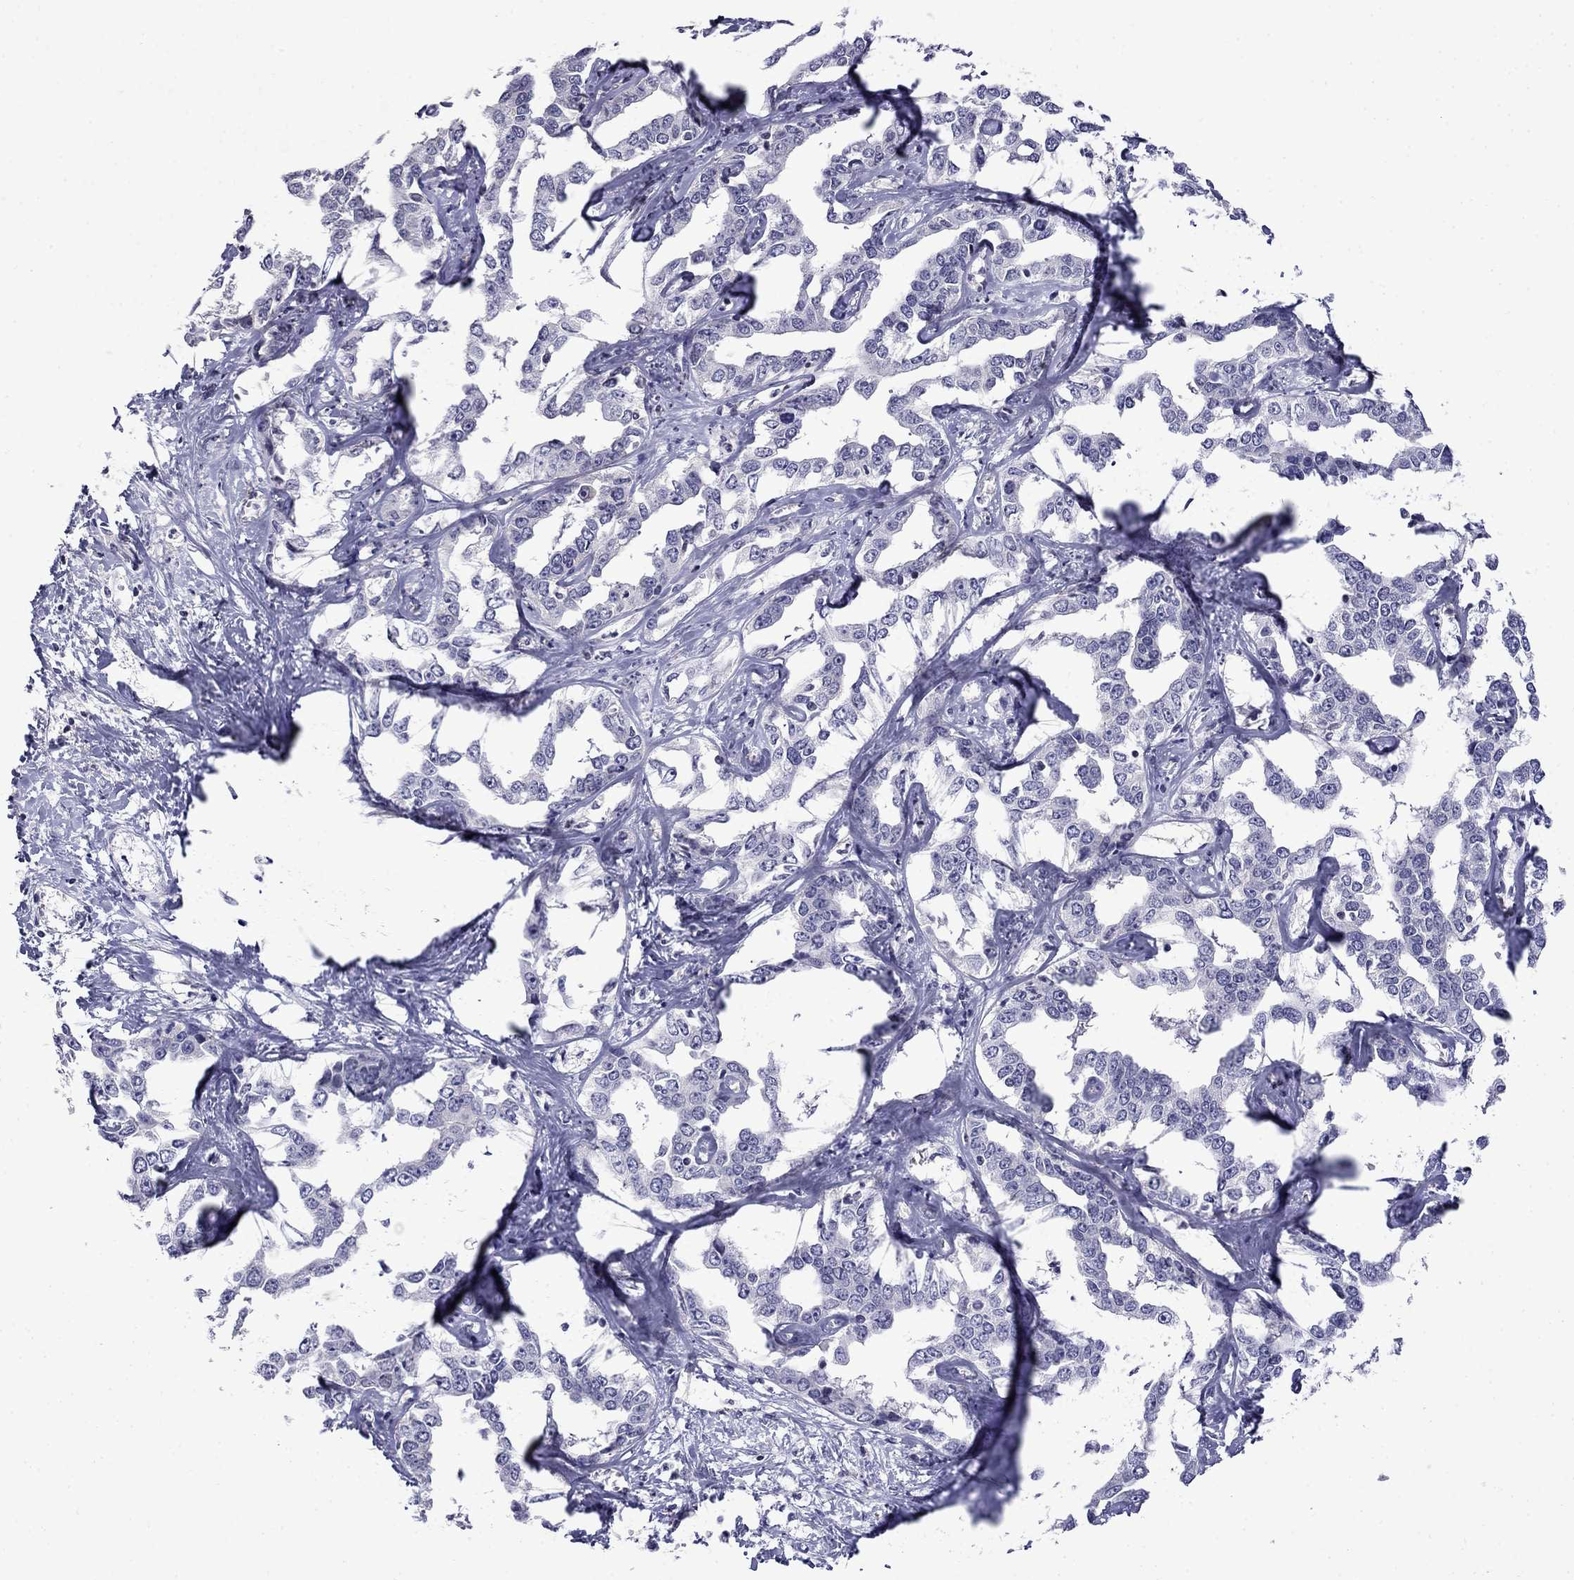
{"staining": {"intensity": "negative", "quantity": "none", "location": "none"}, "tissue": "liver cancer", "cell_type": "Tumor cells", "image_type": "cancer", "snomed": [{"axis": "morphology", "description": "Cholangiocarcinoma"}, {"axis": "topography", "description": "Liver"}], "caption": "DAB (3,3'-diaminobenzidine) immunohistochemical staining of cholangiocarcinoma (liver) exhibits no significant positivity in tumor cells. (DAB IHC, high magnification).", "gene": "PRR18", "patient": {"sex": "male", "age": 59}}